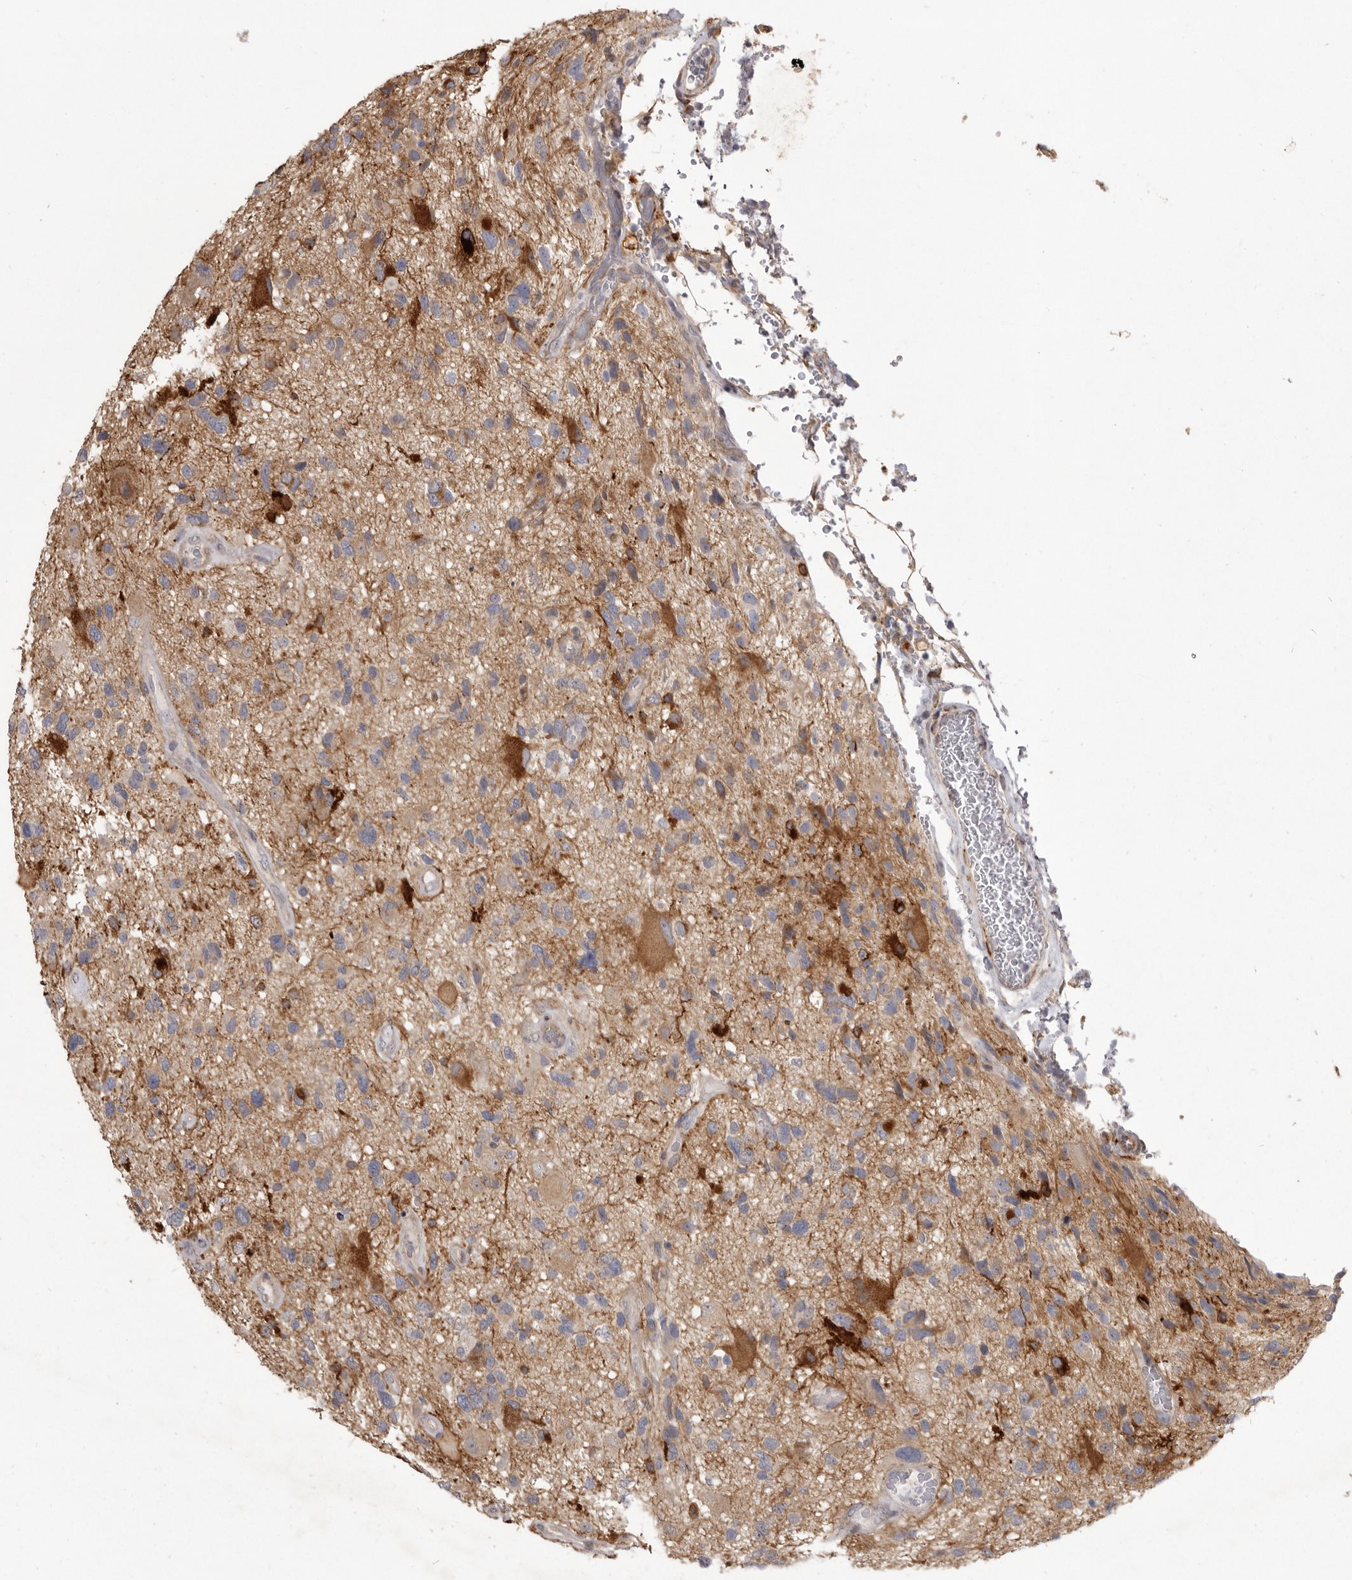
{"staining": {"intensity": "moderate", "quantity": "<25%", "location": "cytoplasmic/membranous"}, "tissue": "glioma", "cell_type": "Tumor cells", "image_type": "cancer", "snomed": [{"axis": "morphology", "description": "Glioma, malignant, High grade"}, {"axis": "topography", "description": "Brain"}], "caption": "DAB (3,3'-diaminobenzidine) immunohistochemical staining of human malignant glioma (high-grade) reveals moderate cytoplasmic/membranous protein staining in approximately <25% of tumor cells.", "gene": "VPS45", "patient": {"sex": "male", "age": 33}}